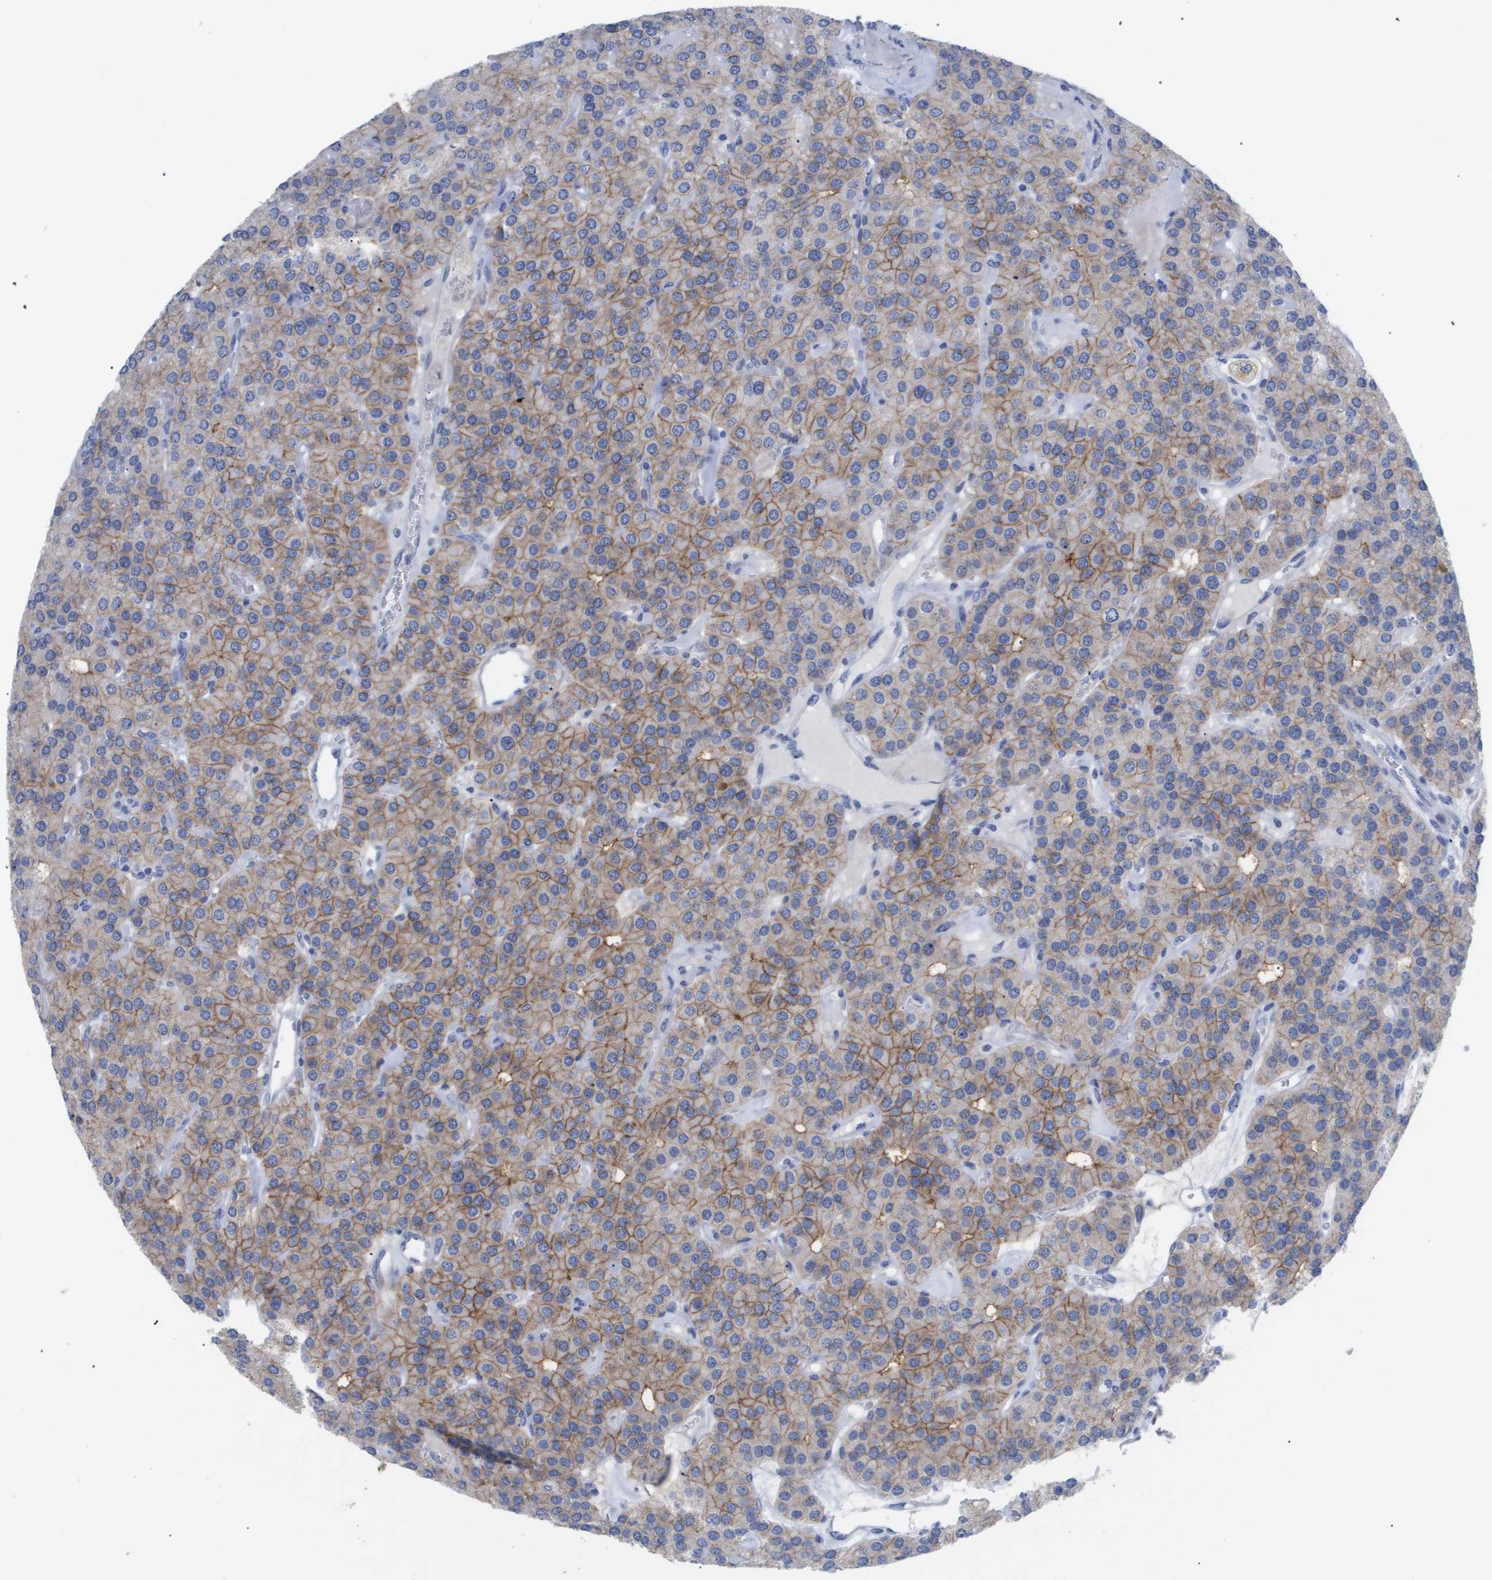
{"staining": {"intensity": "moderate", "quantity": ">75%", "location": "cytoplasmic/membranous"}, "tissue": "parathyroid gland", "cell_type": "Glandular cells", "image_type": "normal", "snomed": [{"axis": "morphology", "description": "Normal tissue, NOS"}, {"axis": "morphology", "description": "Adenoma, NOS"}, {"axis": "topography", "description": "Parathyroid gland"}], "caption": "High-magnification brightfield microscopy of benign parathyroid gland stained with DAB (brown) and counterstained with hematoxylin (blue). glandular cells exhibit moderate cytoplasmic/membranous expression is seen in approximately>75% of cells. The staining was performed using DAB (3,3'-diaminobenzidine), with brown indicating positive protein expression. Nuclei are stained blue with hematoxylin.", "gene": "CAV3", "patient": {"sex": "female", "age": 86}}